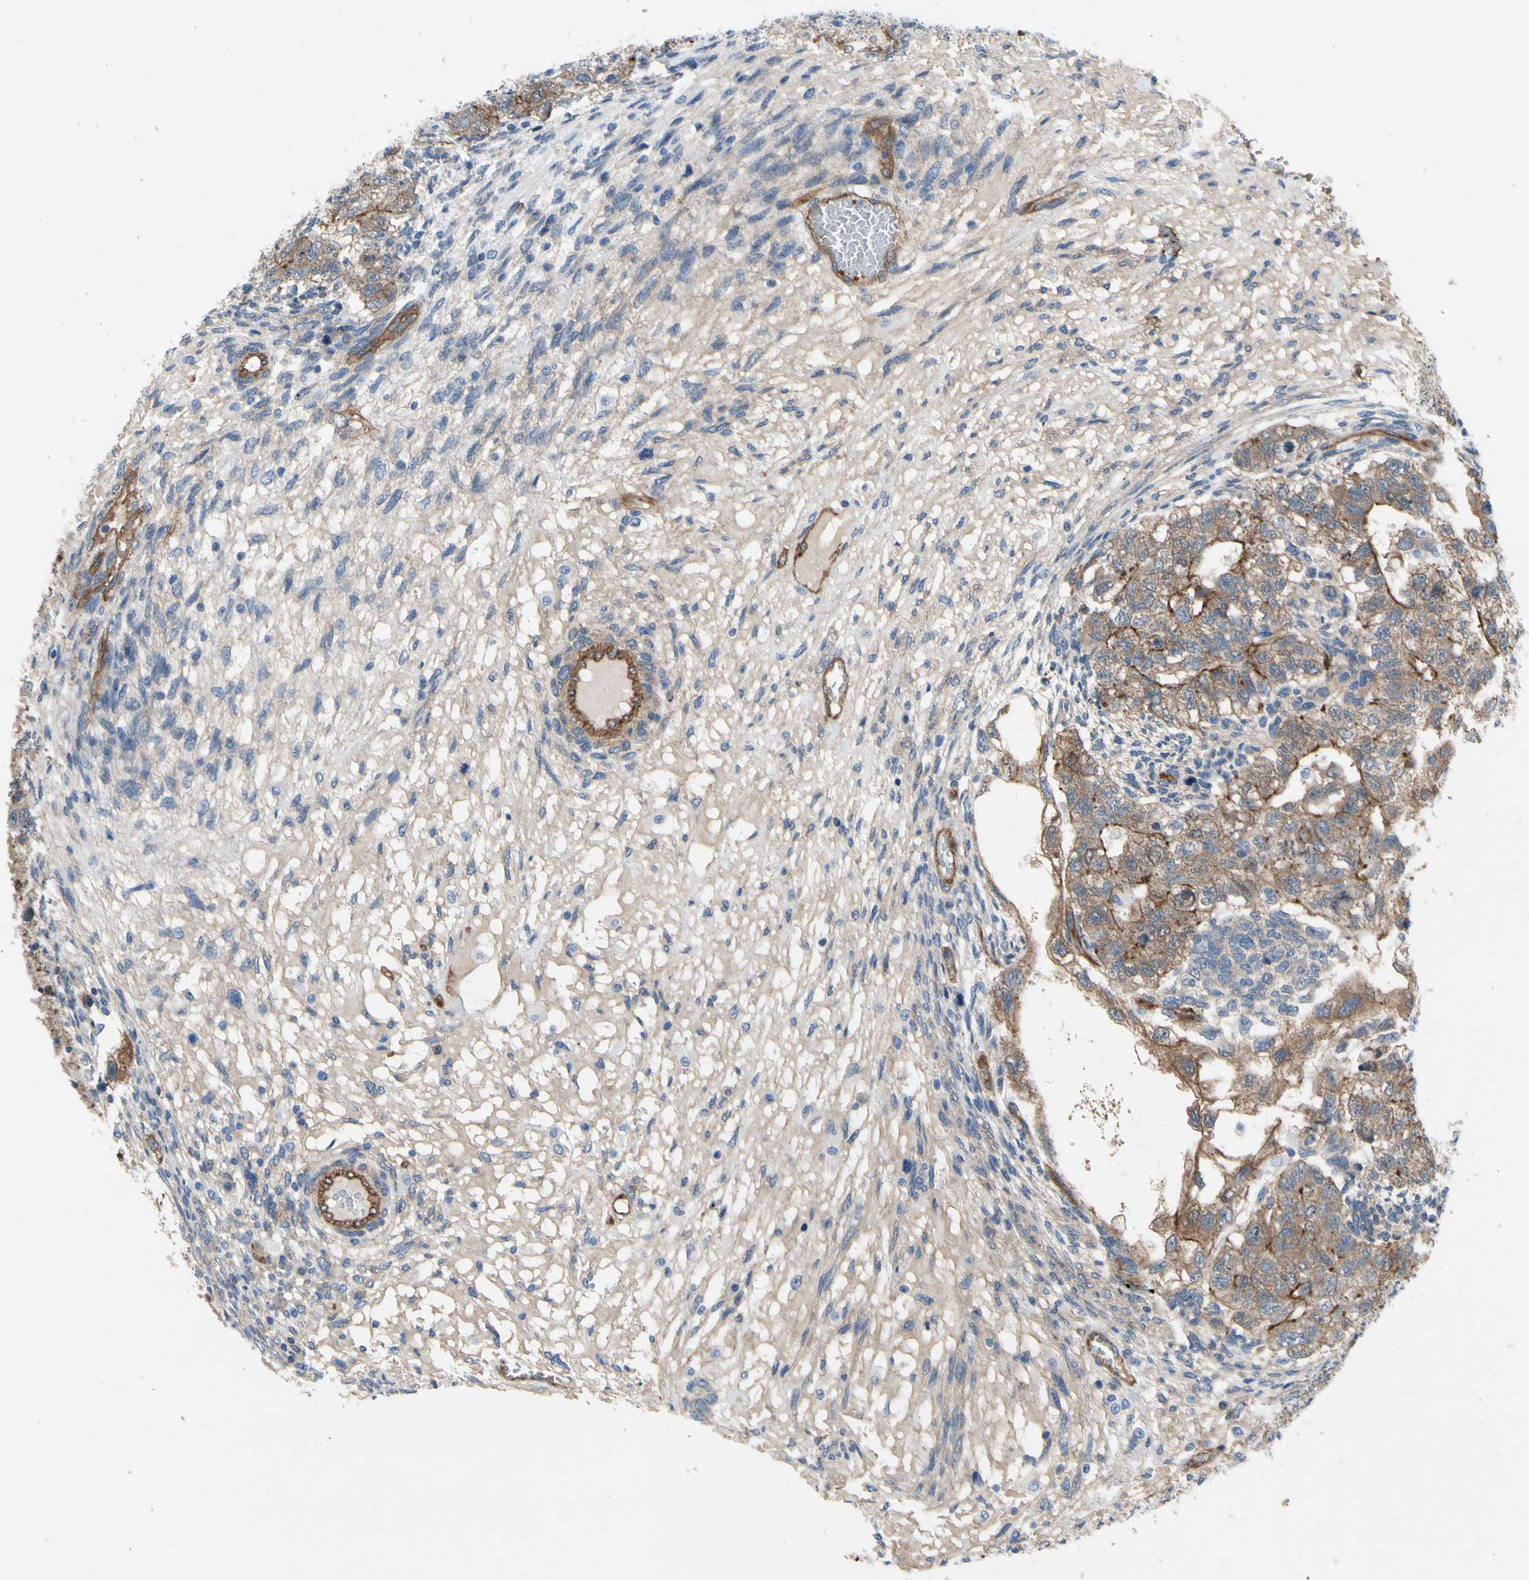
{"staining": {"intensity": "moderate", "quantity": "25%-75%", "location": "cytoplasmic/membranous"}, "tissue": "testis cancer", "cell_type": "Tumor cells", "image_type": "cancer", "snomed": [{"axis": "morphology", "description": "Normal tissue, NOS"}, {"axis": "morphology", "description": "Carcinoma, Embryonal, NOS"}, {"axis": "topography", "description": "Testis"}], "caption": "Tumor cells show medium levels of moderate cytoplasmic/membranous expression in about 25%-75% of cells in human testis cancer (embryonal carcinoma).", "gene": "CTTNBP2", "patient": {"sex": "male", "age": 36}}